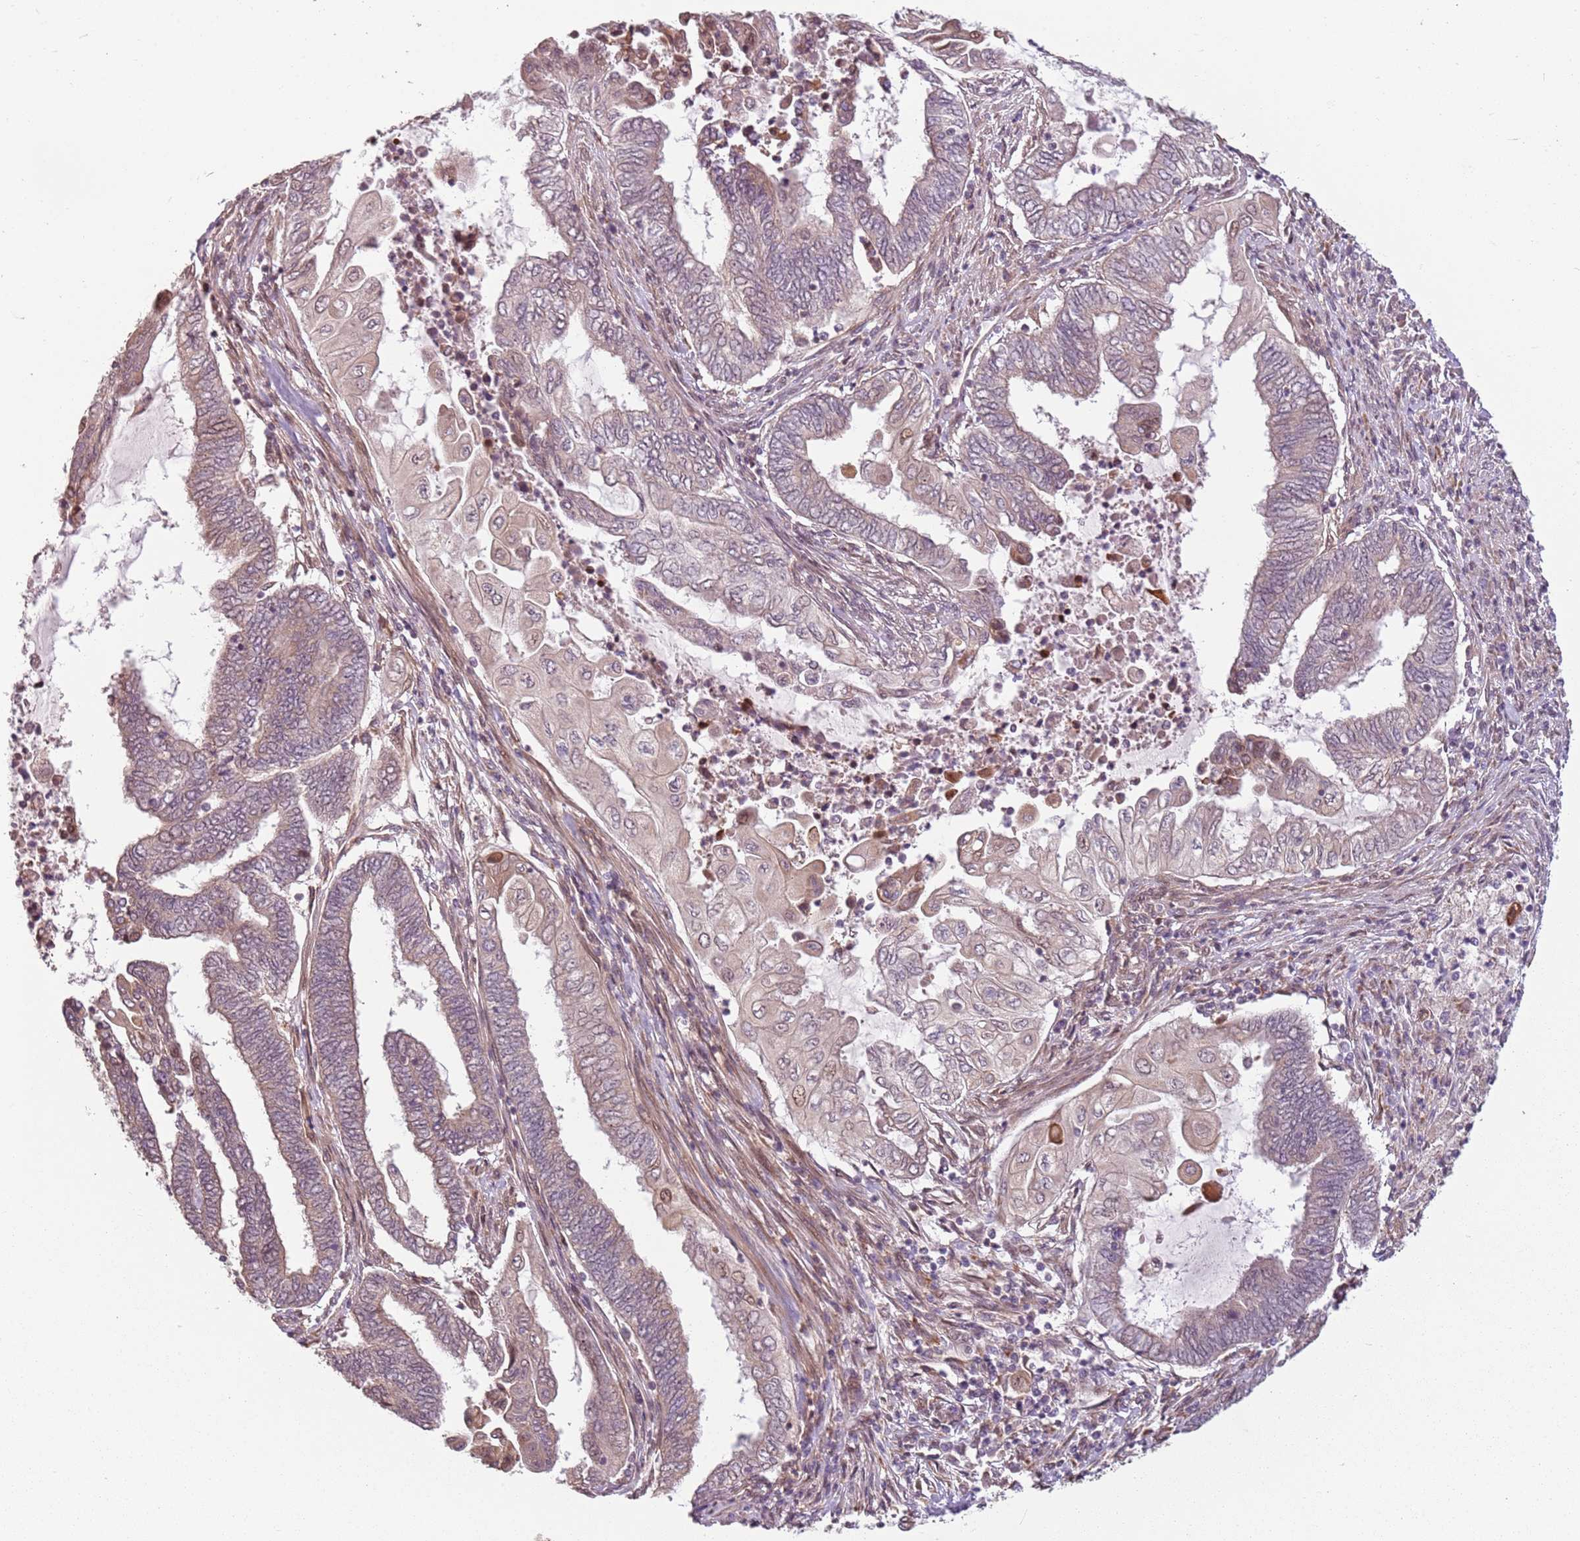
{"staining": {"intensity": "weak", "quantity": "25%-75%", "location": "cytoplasmic/membranous,nuclear"}, "tissue": "endometrial cancer", "cell_type": "Tumor cells", "image_type": "cancer", "snomed": [{"axis": "morphology", "description": "Adenocarcinoma, NOS"}, {"axis": "topography", "description": "Uterus"}, {"axis": "topography", "description": "Endometrium"}], "caption": "Immunohistochemical staining of human endometrial cancer demonstrates weak cytoplasmic/membranous and nuclear protein expression in approximately 25%-75% of tumor cells.", "gene": "CHURC1", "patient": {"sex": "female", "age": 70}}